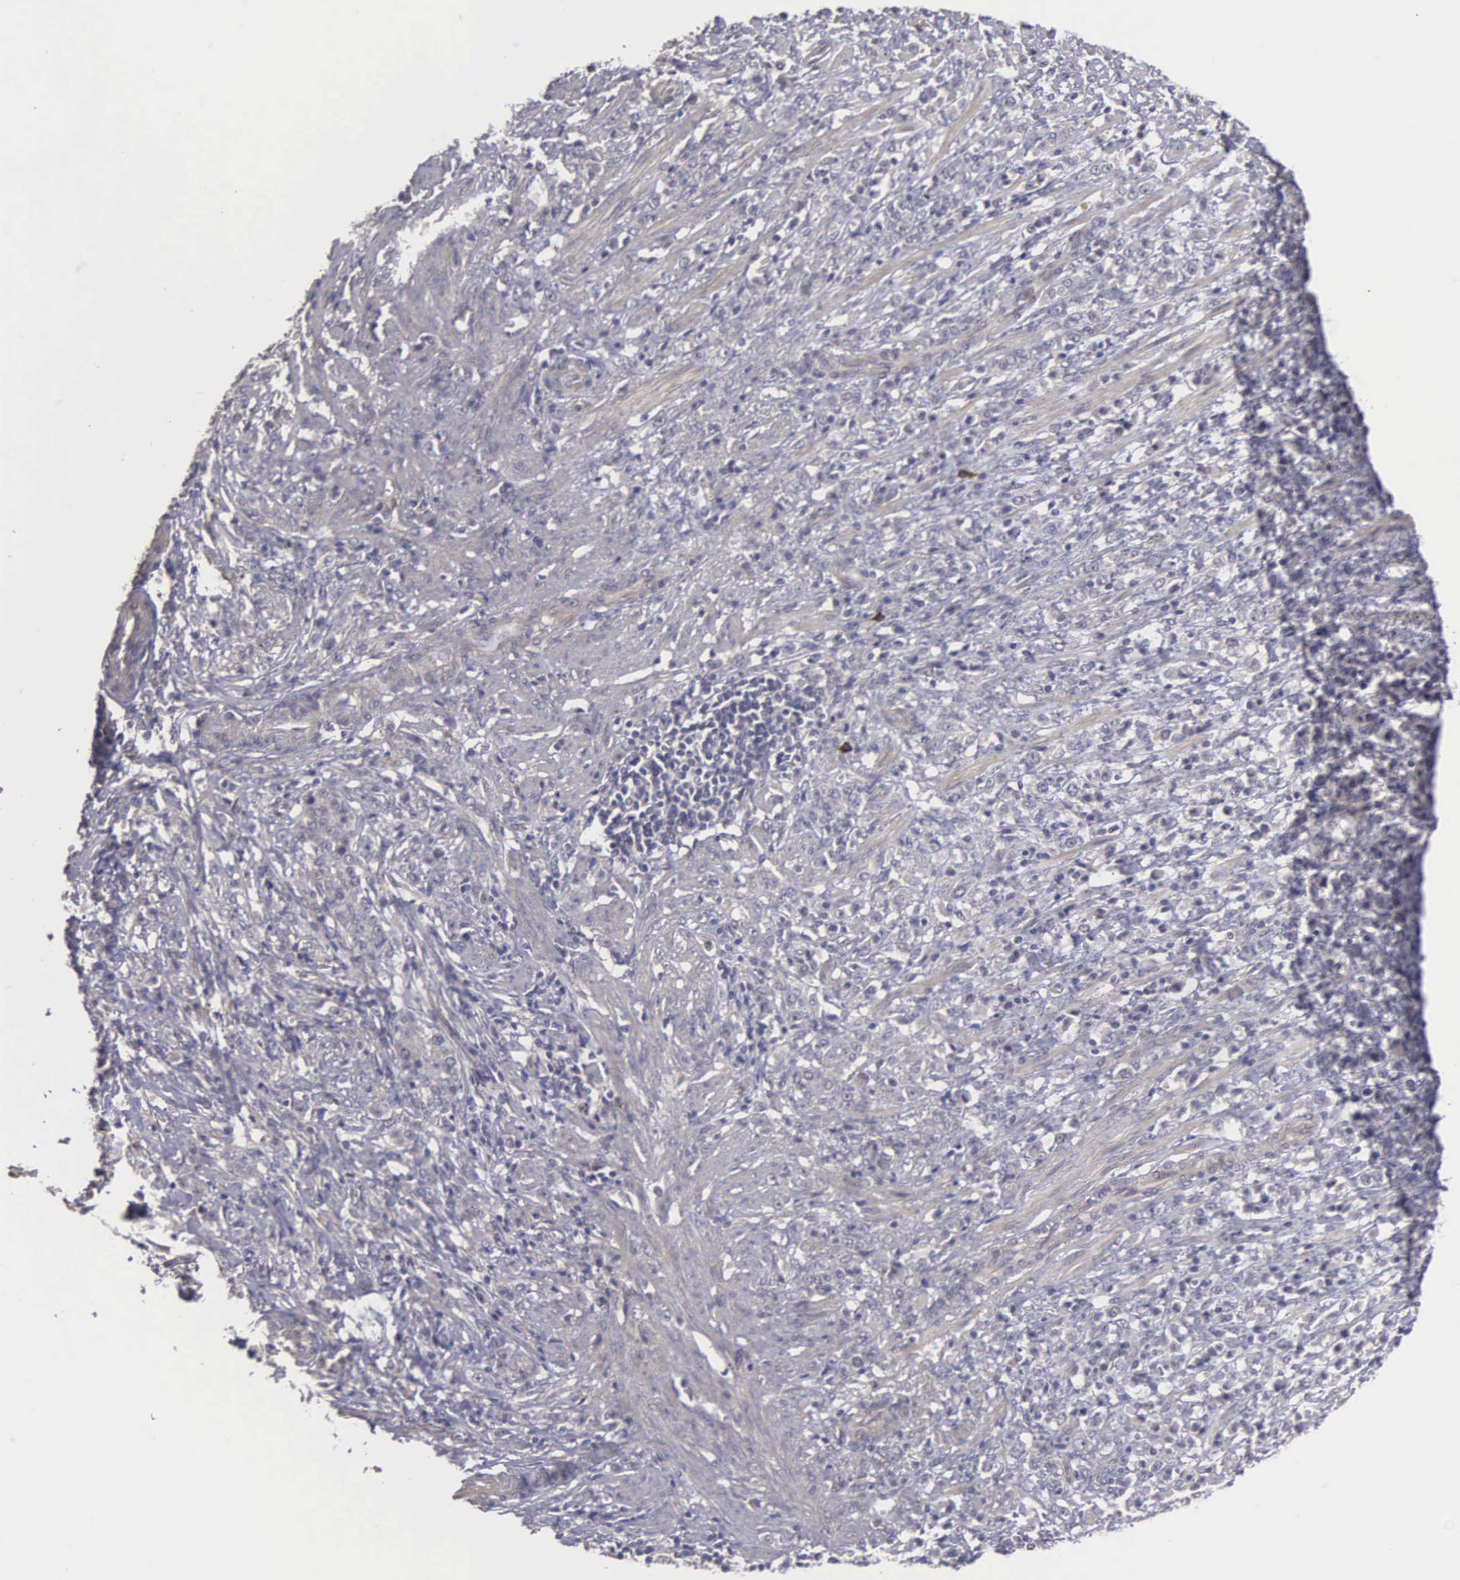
{"staining": {"intensity": "negative", "quantity": "none", "location": "none"}, "tissue": "stomach cancer", "cell_type": "Tumor cells", "image_type": "cancer", "snomed": [{"axis": "morphology", "description": "Adenocarcinoma, NOS"}, {"axis": "topography", "description": "Stomach, lower"}], "caption": "The photomicrograph displays no significant staining in tumor cells of stomach adenocarcinoma. (Immunohistochemistry, brightfield microscopy, high magnification).", "gene": "RTL10", "patient": {"sex": "male", "age": 88}}